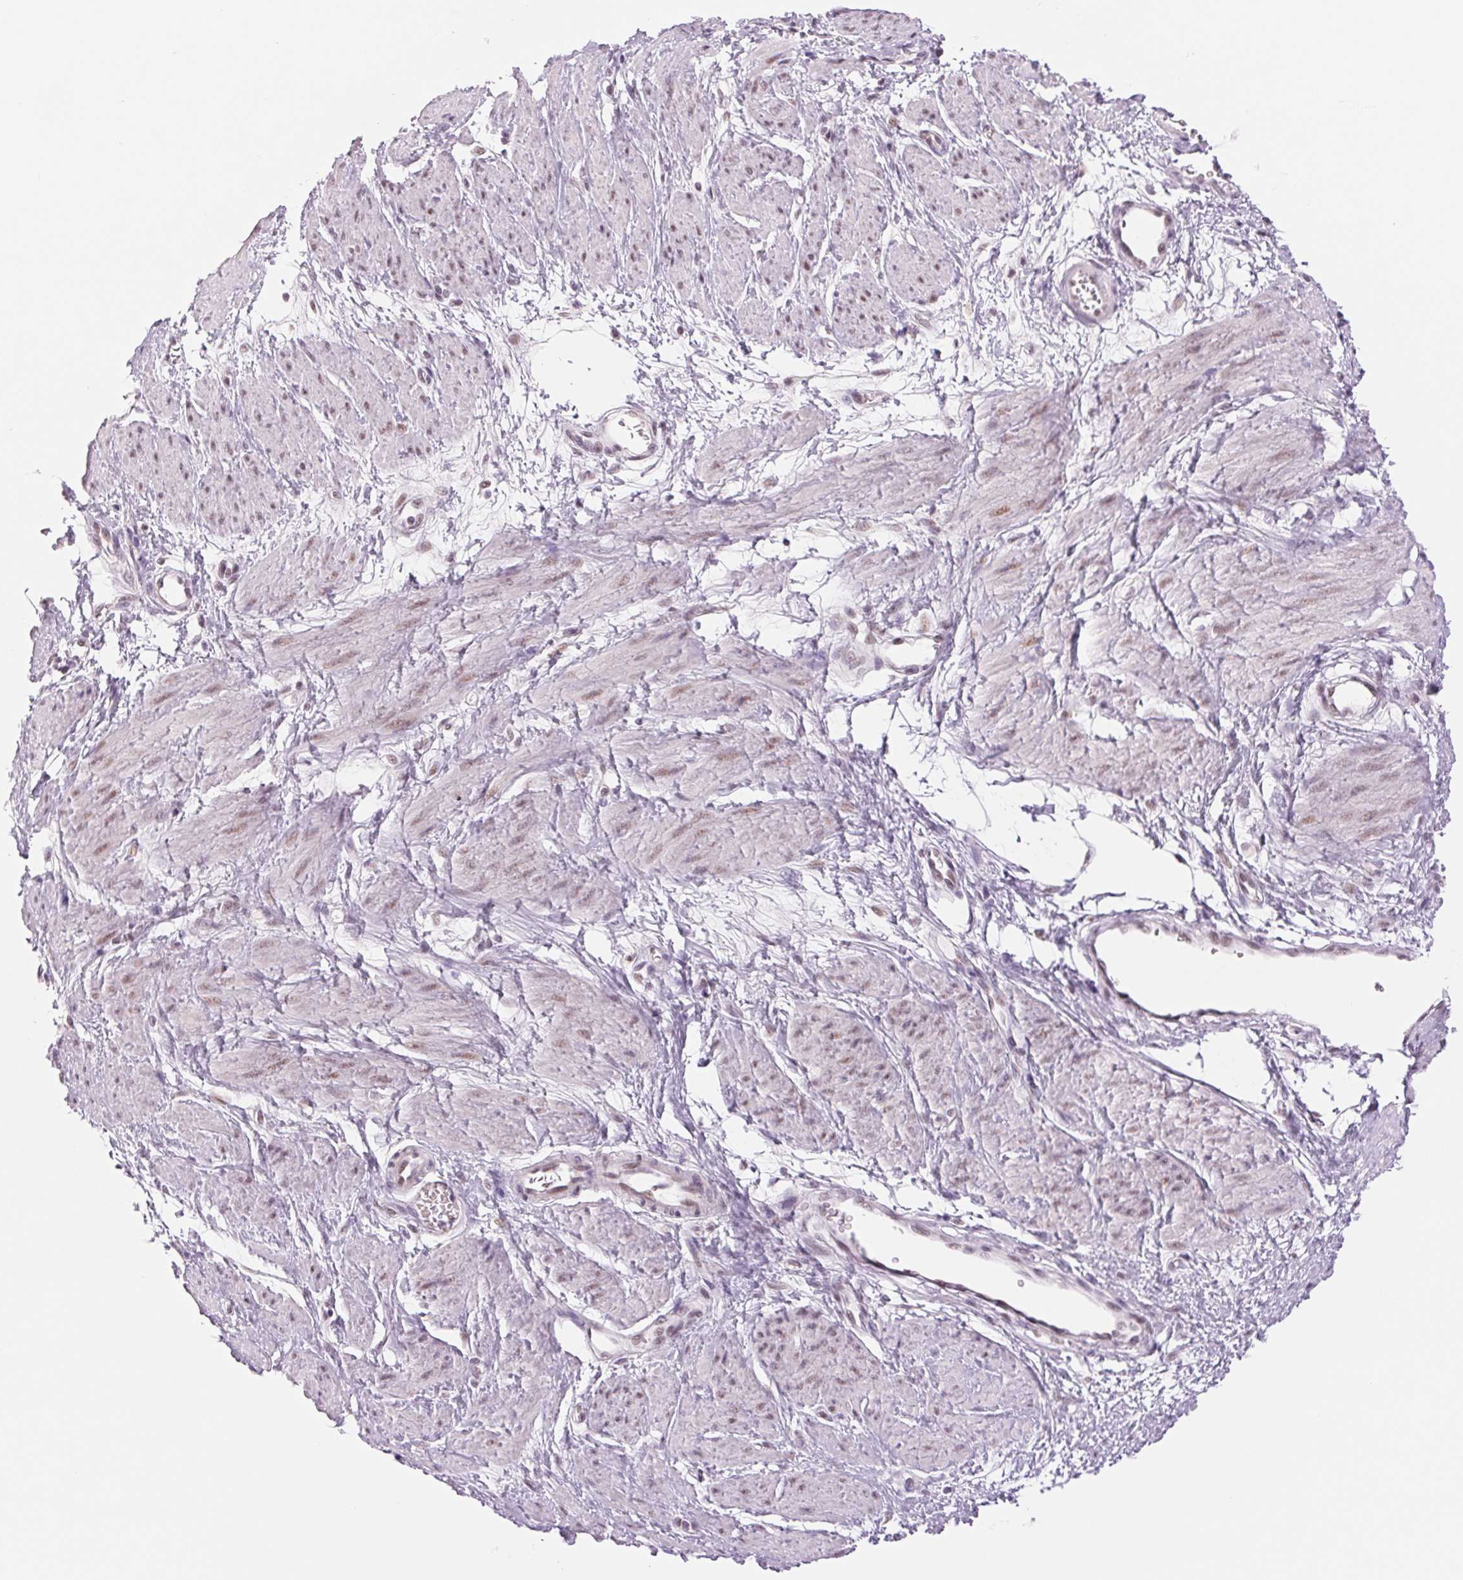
{"staining": {"intensity": "moderate", "quantity": "25%-75%", "location": "nuclear"}, "tissue": "smooth muscle", "cell_type": "Smooth muscle cells", "image_type": "normal", "snomed": [{"axis": "morphology", "description": "Normal tissue, NOS"}, {"axis": "topography", "description": "Smooth muscle"}, {"axis": "topography", "description": "Uterus"}], "caption": "IHC photomicrograph of unremarkable smooth muscle stained for a protein (brown), which demonstrates medium levels of moderate nuclear positivity in approximately 25%-75% of smooth muscle cells.", "gene": "ZC3H14", "patient": {"sex": "female", "age": 39}}